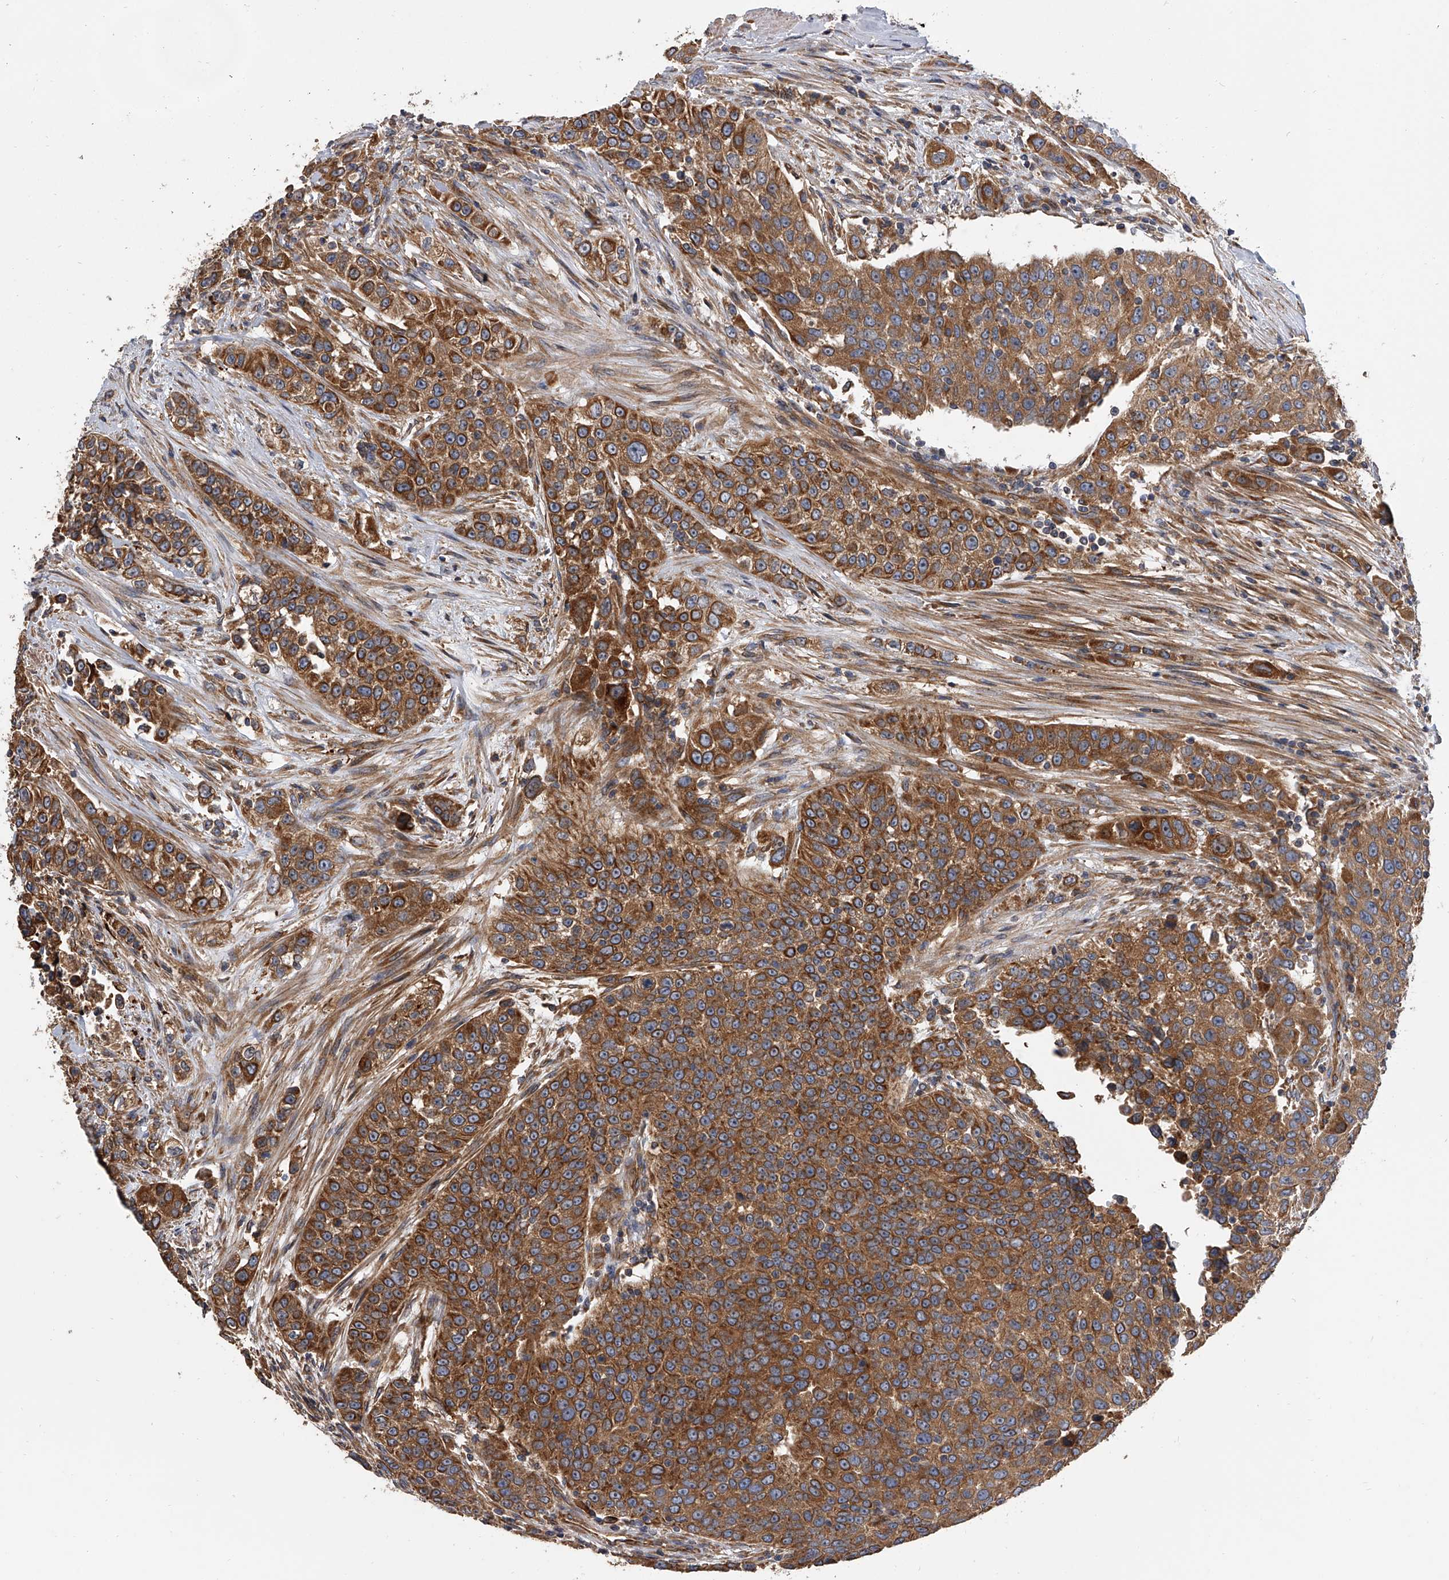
{"staining": {"intensity": "moderate", "quantity": ">75%", "location": "cytoplasmic/membranous"}, "tissue": "urothelial cancer", "cell_type": "Tumor cells", "image_type": "cancer", "snomed": [{"axis": "morphology", "description": "Urothelial carcinoma, High grade"}, {"axis": "topography", "description": "Urinary bladder"}], "caption": "Protein analysis of urothelial cancer tissue shows moderate cytoplasmic/membranous expression in about >75% of tumor cells.", "gene": "EXOC4", "patient": {"sex": "female", "age": 80}}